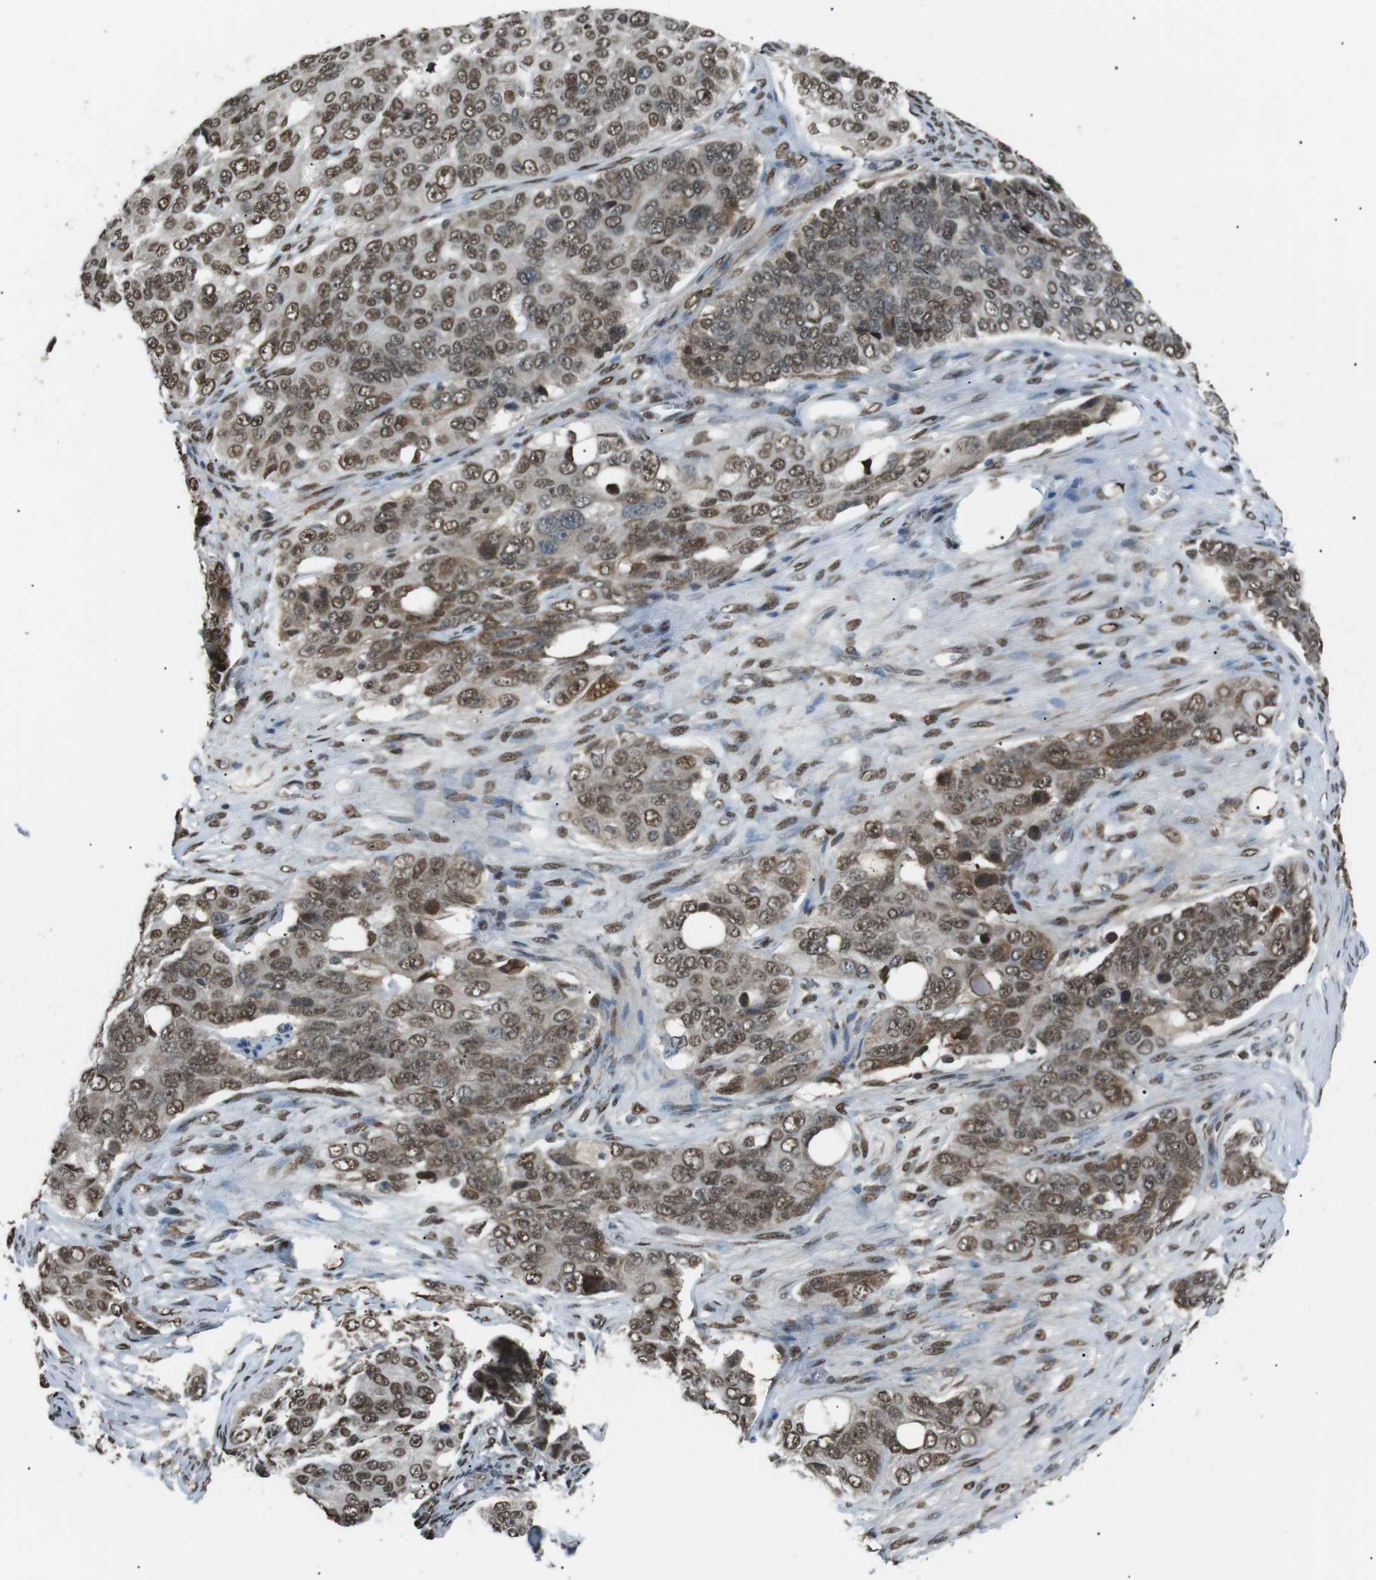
{"staining": {"intensity": "moderate", "quantity": ">75%", "location": "nuclear"}, "tissue": "ovarian cancer", "cell_type": "Tumor cells", "image_type": "cancer", "snomed": [{"axis": "morphology", "description": "Carcinoma, endometroid"}, {"axis": "topography", "description": "Ovary"}], "caption": "Ovarian cancer tissue displays moderate nuclear positivity in approximately >75% of tumor cells Nuclei are stained in blue.", "gene": "SRPK2", "patient": {"sex": "female", "age": 51}}